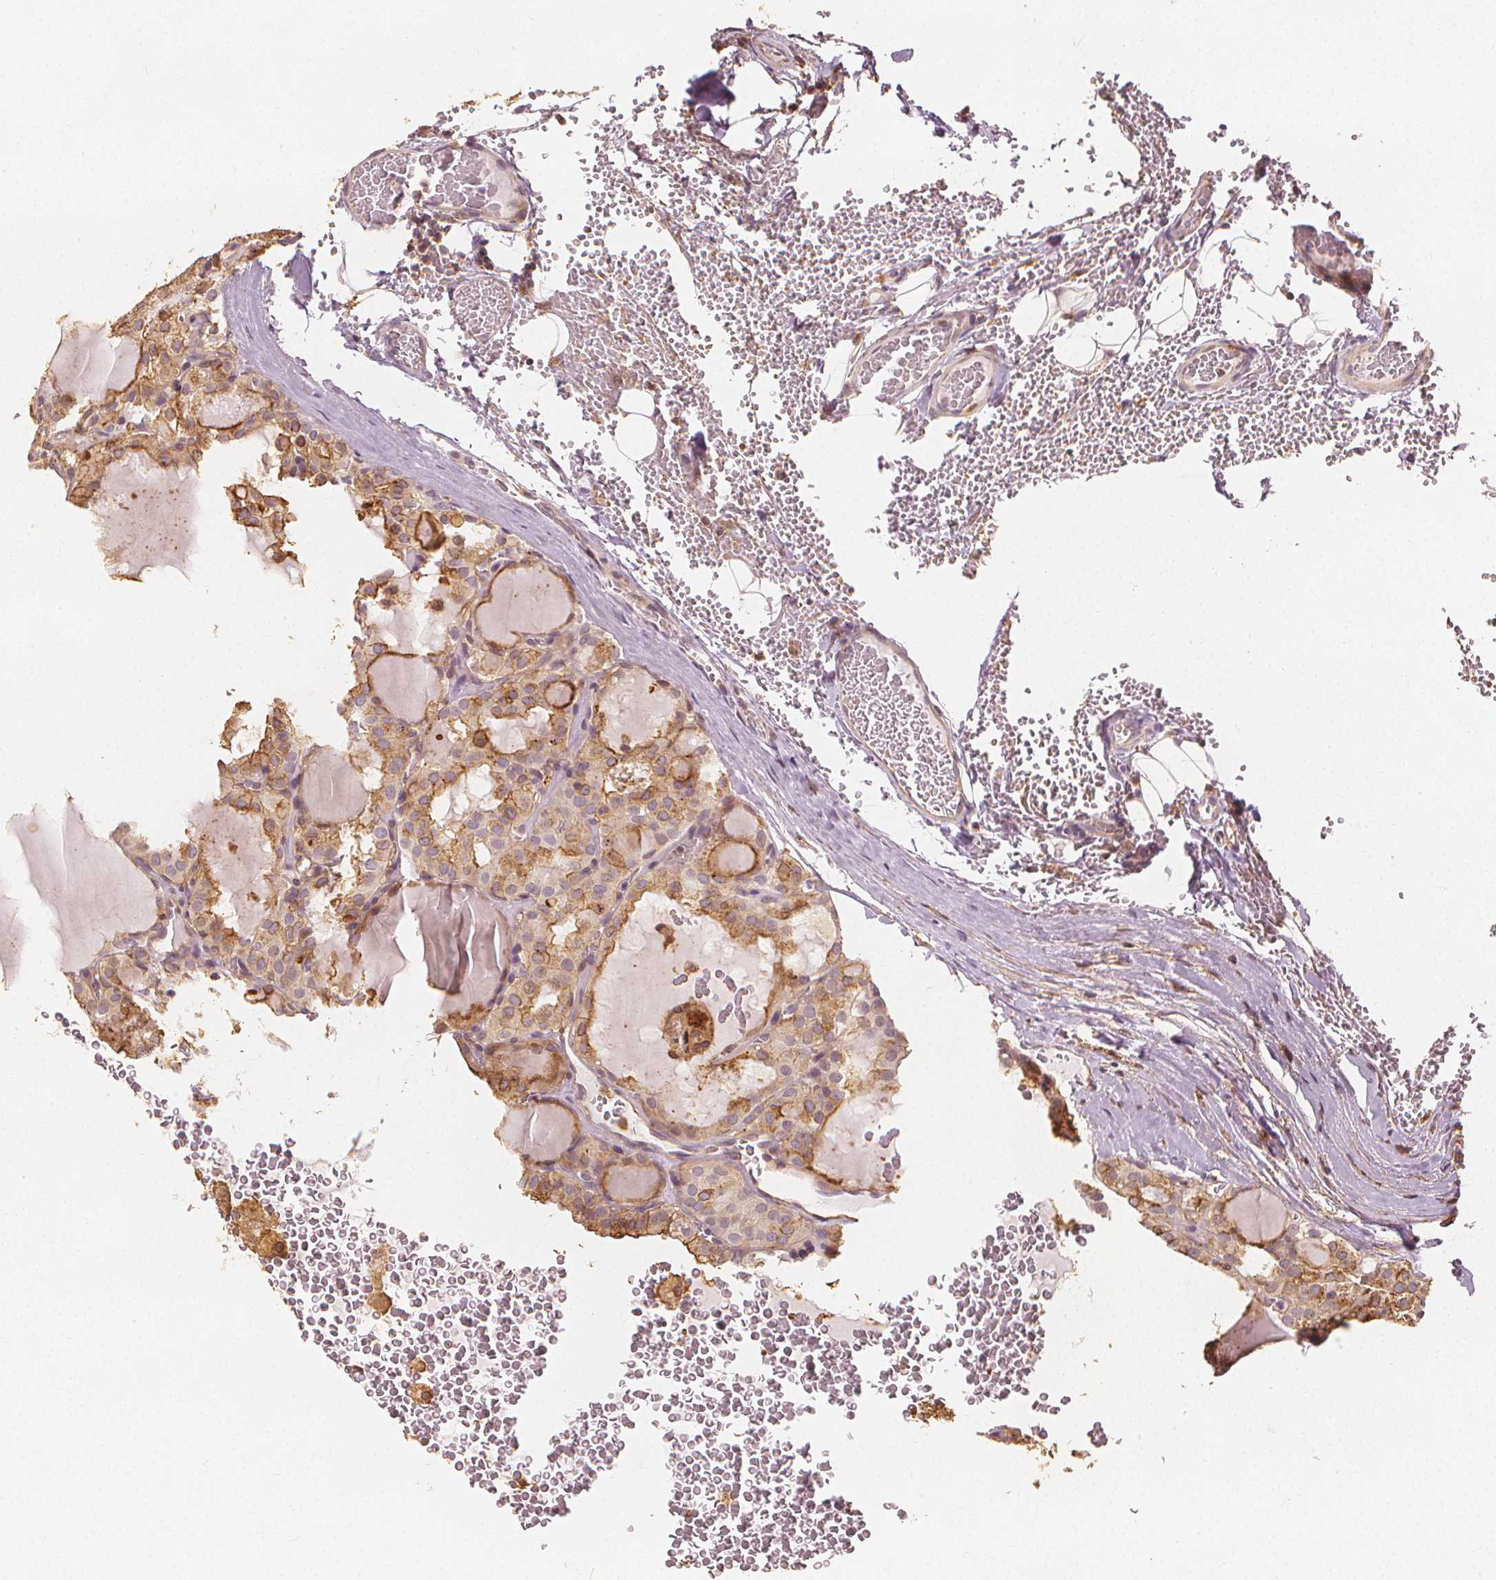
{"staining": {"intensity": "moderate", "quantity": "25%-75%", "location": "cytoplasmic/membranous"}, "tissue": "thyroid cancer", "cell_type": "Tumor cells", "image_type": "cancer", "snomed": [{"axis": "morphology", "description": "Papillary adenocarcinoma, NOS"}, {"axis": "topography", "description": "Thyroid gland"}], "caption": "An immunohistochemistry (IHC) image of neoplastic tissue is shown. Protein staining in brown highlights moderate cytoplasmic/membranous positivity in thyroid papillary adenocarcinoma within tumor cells. The protein is stained brown, and the nuclei are stained in blue (DAB (3,3'-diaminobenzidine) IHC with brightfield microscopy, high magnification).", "gene": "ARHGAP26", "patient": {"sex": "male", "age": 20}}